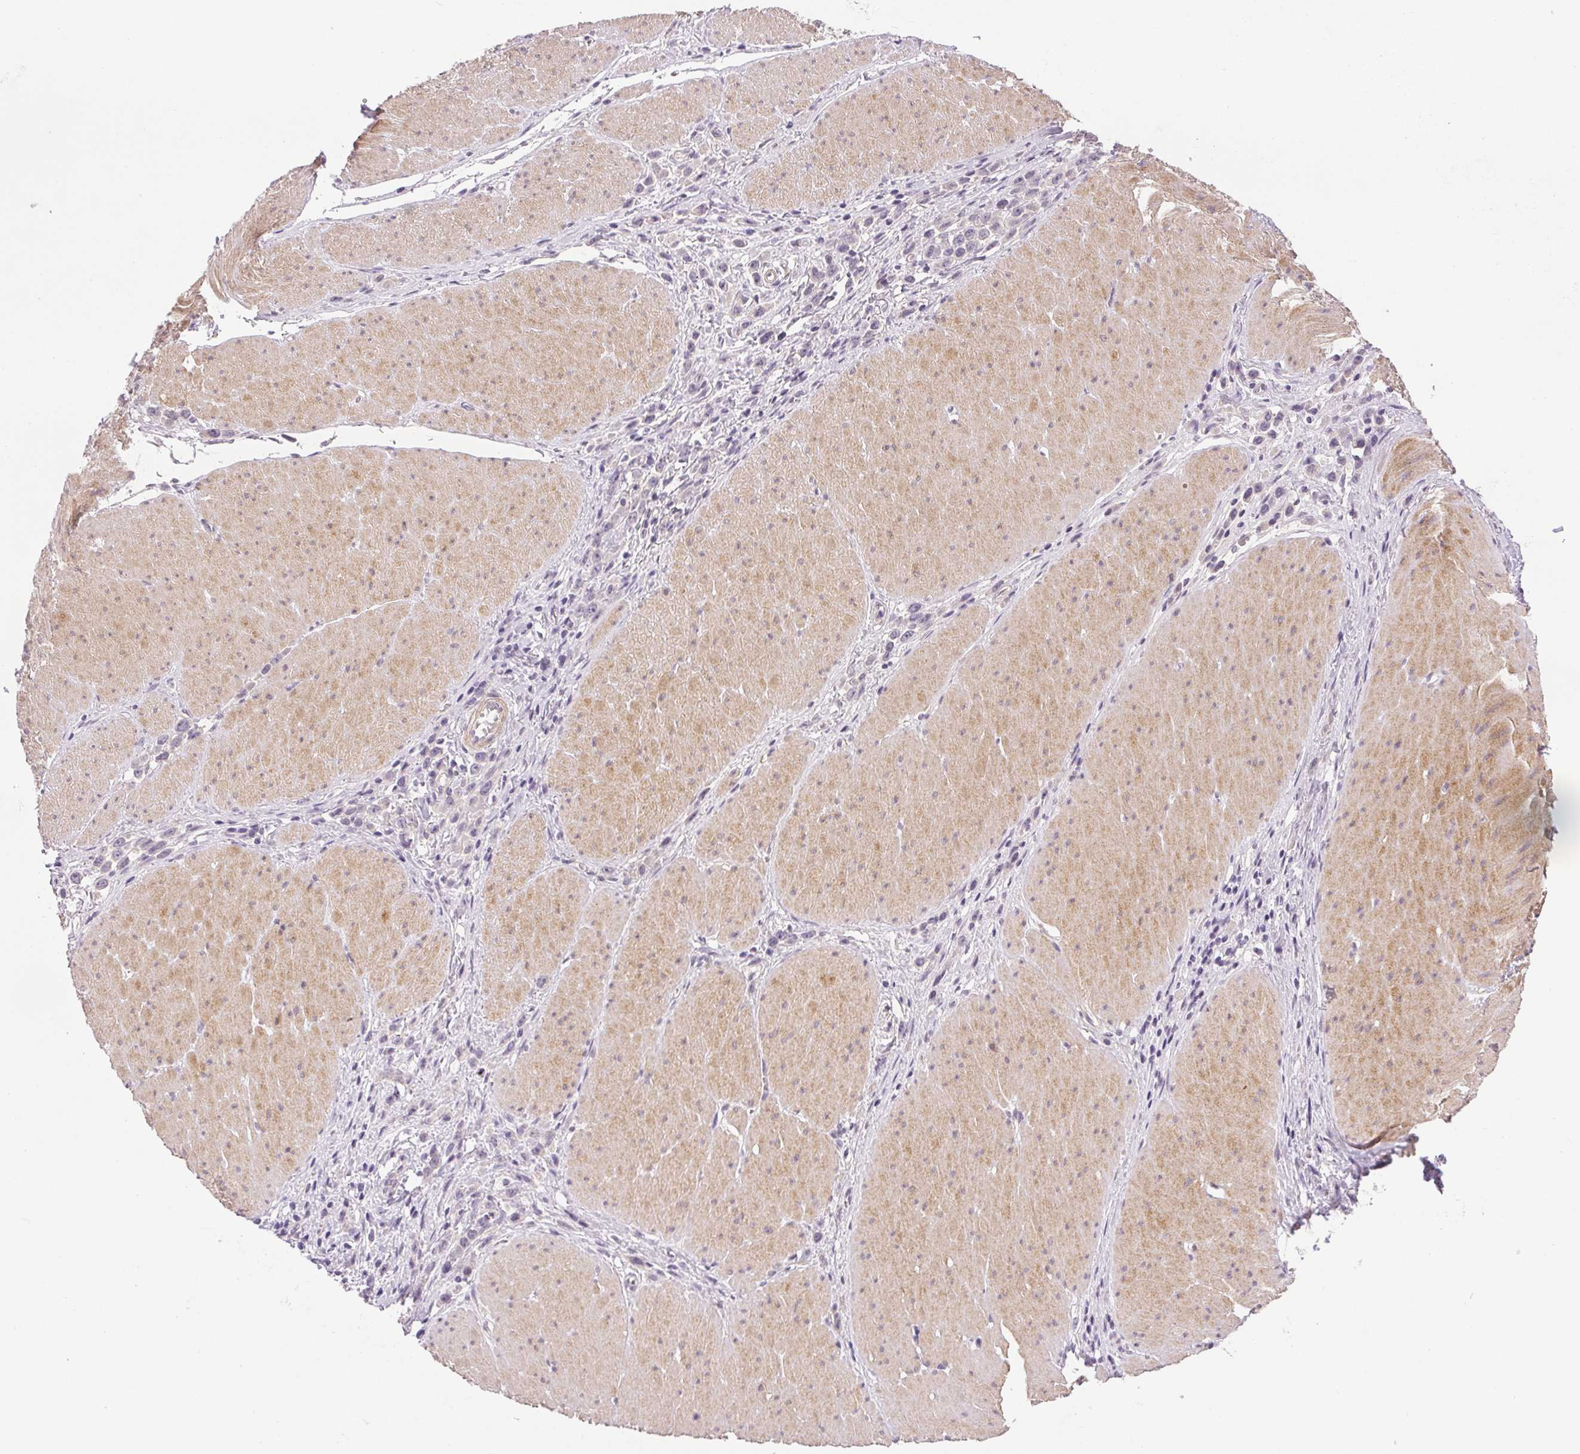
{"staining": {"intensity": "negative", "quantity": "none", "location": "none"}, "tissue": "stomach cancer", "cell_type": "Tumor cells", "image_type": "cancer", "snomed": [{"axis": "morphology", "description": "Adenocarcinoma, NOS"}, {"axis": "topography", "description": "Stomach"}], "caption": "Stomach cancer stained for a protein using IHC demonstrates no staining tumor cells.", "gene": "PRL", "patient": {"sex": "male", "age": 47}}